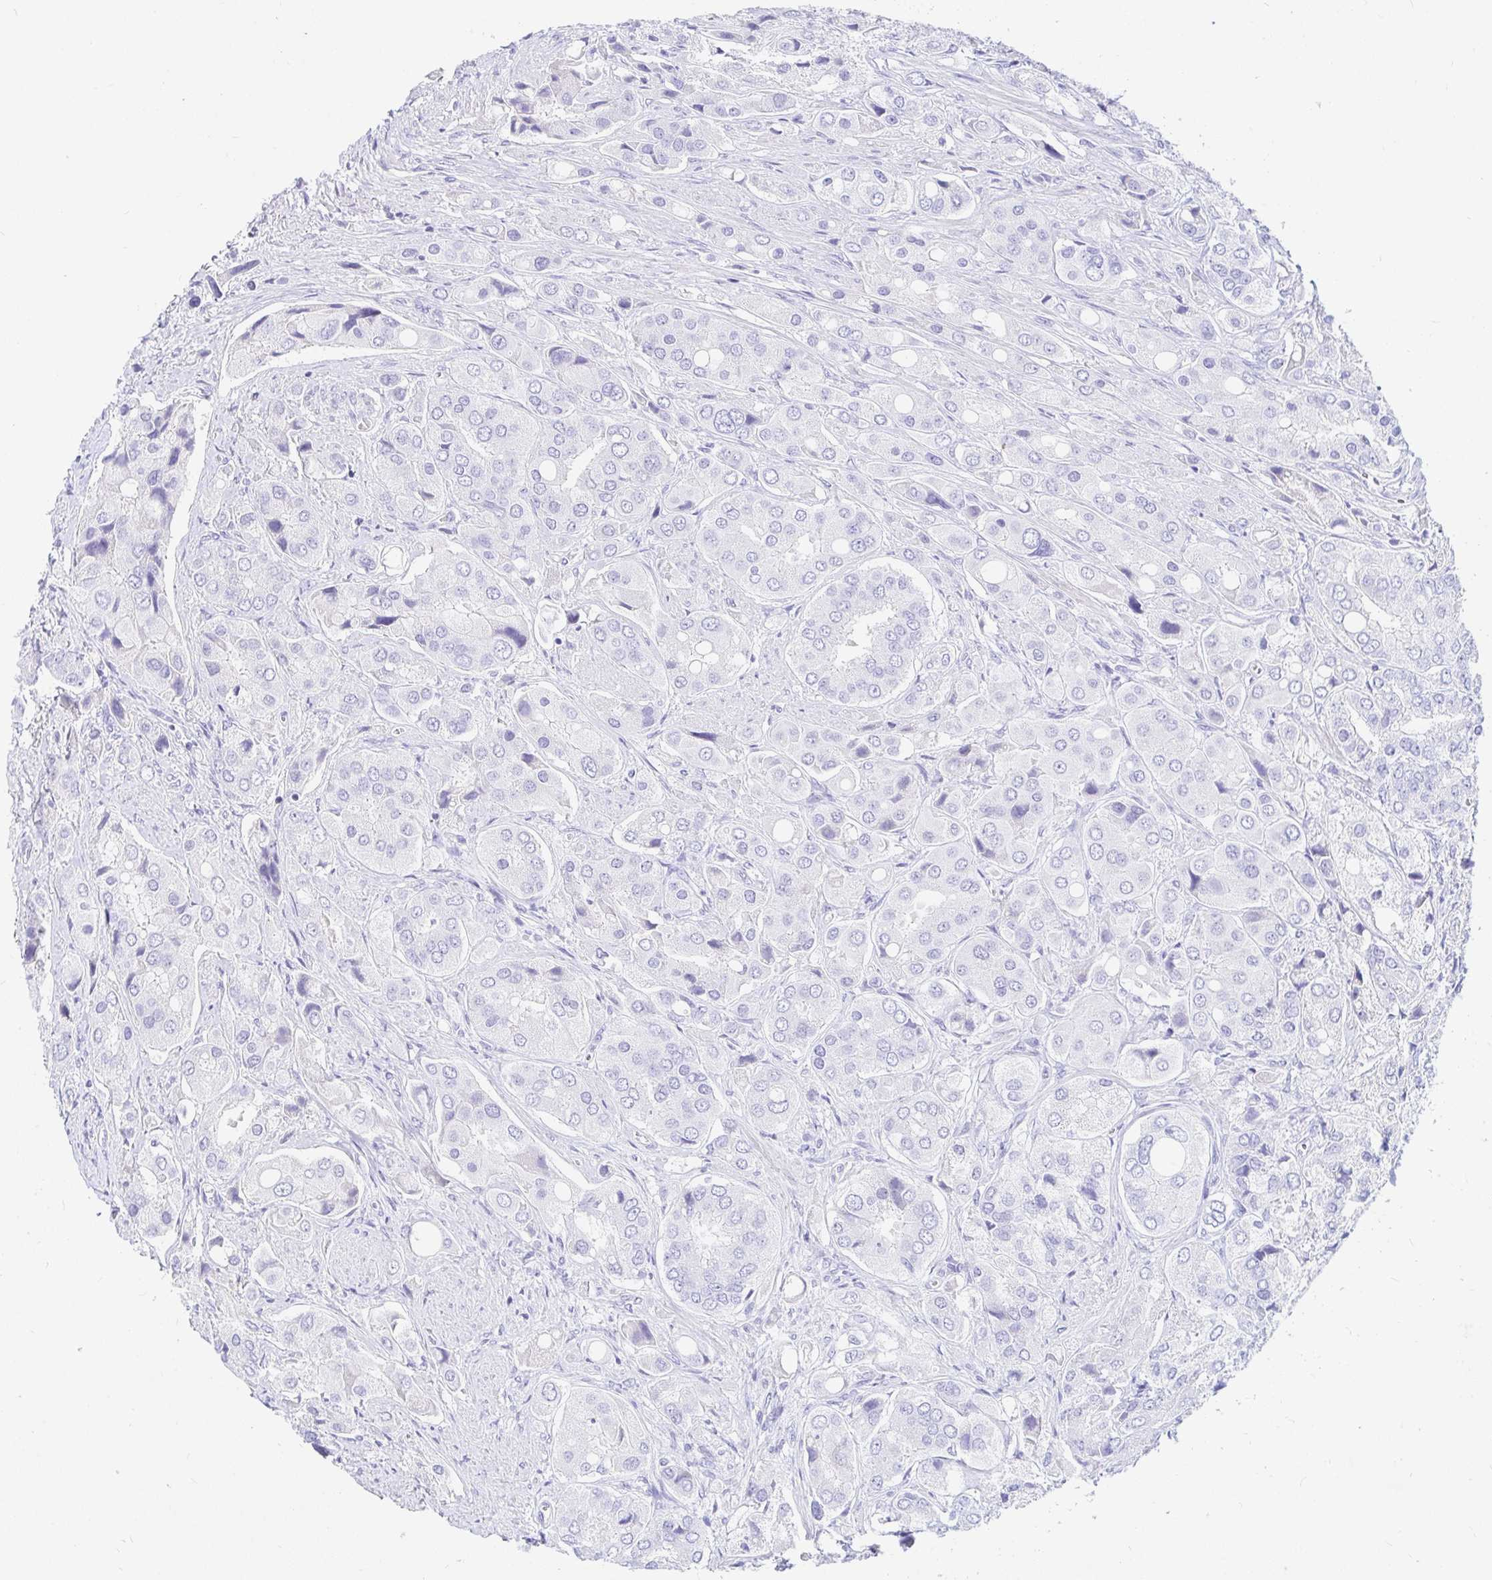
{"staining": {"intensity": "negative", "quantity": "none", "location": "none"}, "tissue": "prostate cancer", "cell_type": "Tumor cells", "image_type": "cancer", "snomed": [{"axis": "morphology", "description": "Adenocarcinoma, Low grade"}, {"axis": "topography", "description": "Prostate"}], "caption": "The immunohistochemistry (IHC) photomicrograph has no significant expression in tumor cells of prostate cancer tissue. Nuclei are stained in blue.", "gene": "NR2E1", "patient": {"sex": "male", "age": 69}}